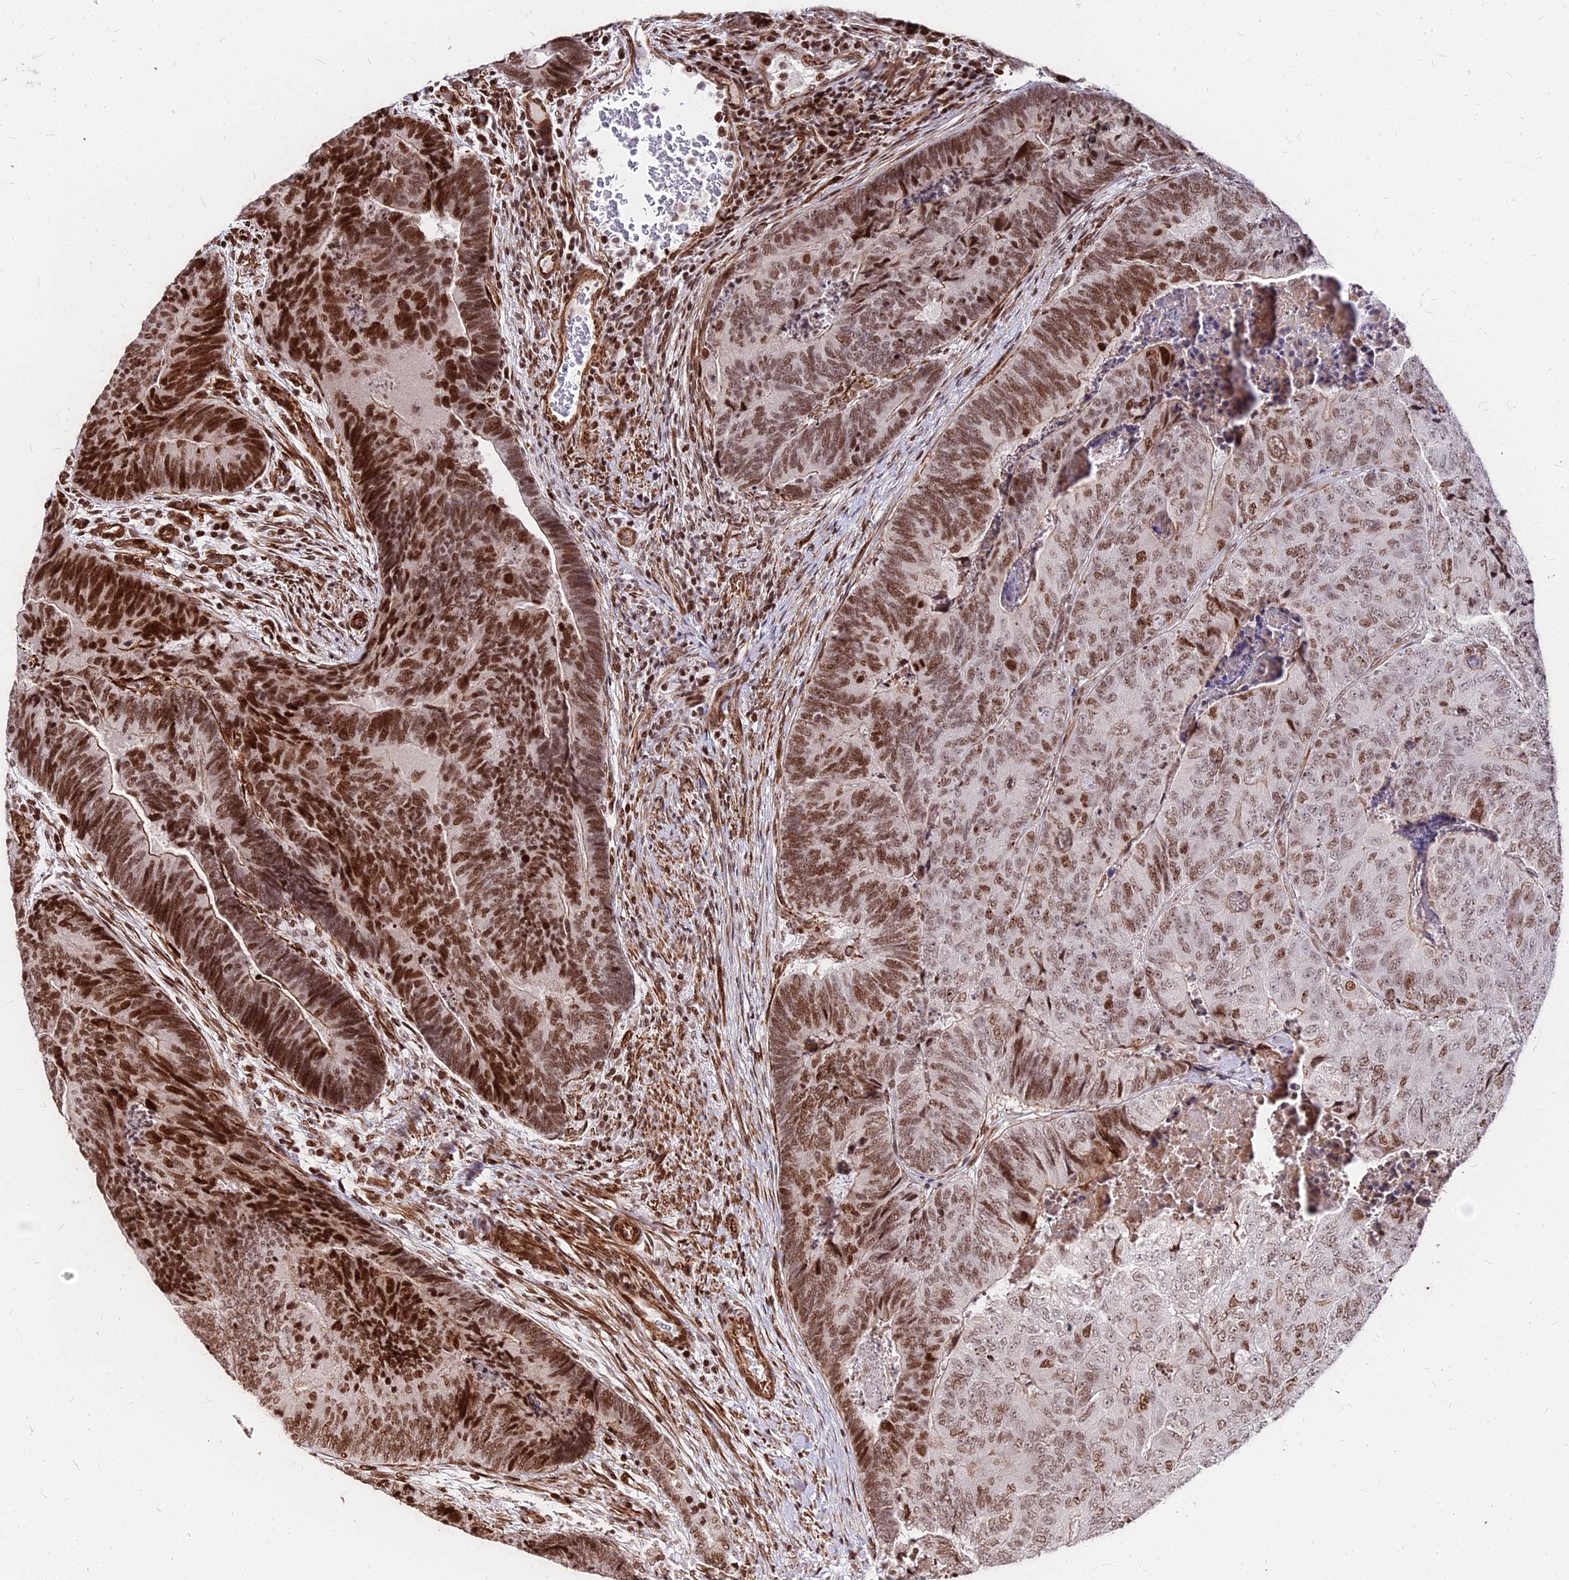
{"staining": {"intensity": "strong", "quantity": ">75%", "location": "nuclear"}, "tissue": "colorectal cancer", "cell_type": "Tumor cells", "image_type": "cancer", "snomed": [{"axis": "morphology", "description": "Adenocarcinoma, NOS"}, {"axis": "topography", "description": "Colon"}], "caption": "Immunohistochemistry micrograph of neoplastic tissue: colorectal cancer (adenocarcinoma) stained using immunohistochemistry reveals high levels of strong protein expression localized specifically in the nuclear of tumor cells, appearing as a nuclear brown color.", "gene": "NYAP2", "patient": {"sex": "female", "age": 67}}